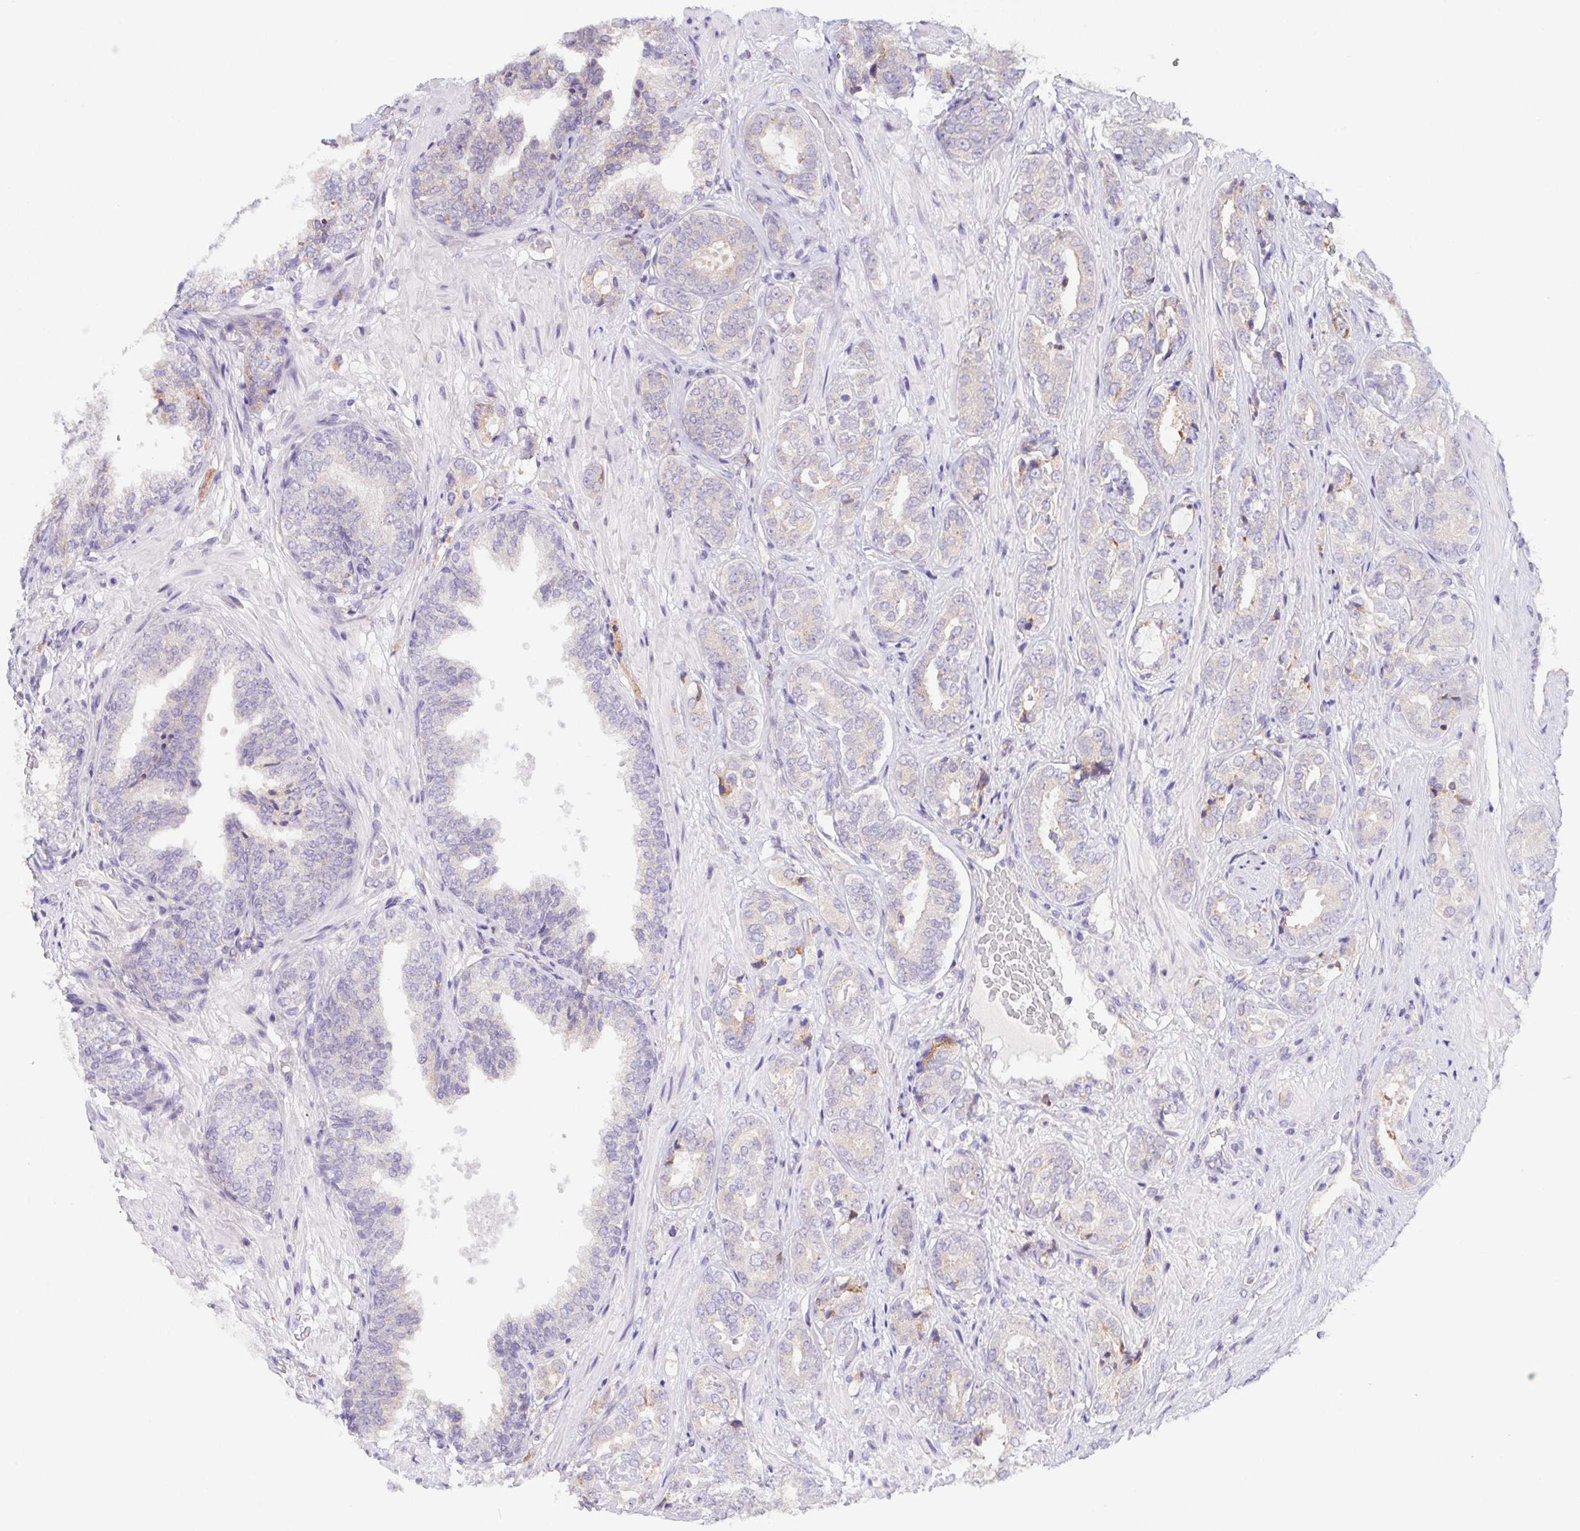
{"staining": {"intensity": "weak", "quantity": "25%-75%", "location": "cytoplasmic/membranous"}, "tissue": "prostate cancer", "cell_type": "Tumor cells", "image_type": "cancer", "snomed": [{"axis": "morphology", "description": "Adenocarcinoma, High grade"}, {"axis": "topography", "description": "Prostate"}], "caption": "Protein staining displays weak cytoplasmic/membranous staining in about 25%-75% of tumor cells in prostate cancer (adenocarcinoma (high-grade)).", "gene": "ADAM8", "patient": {"sex": "male", "age": 71}}